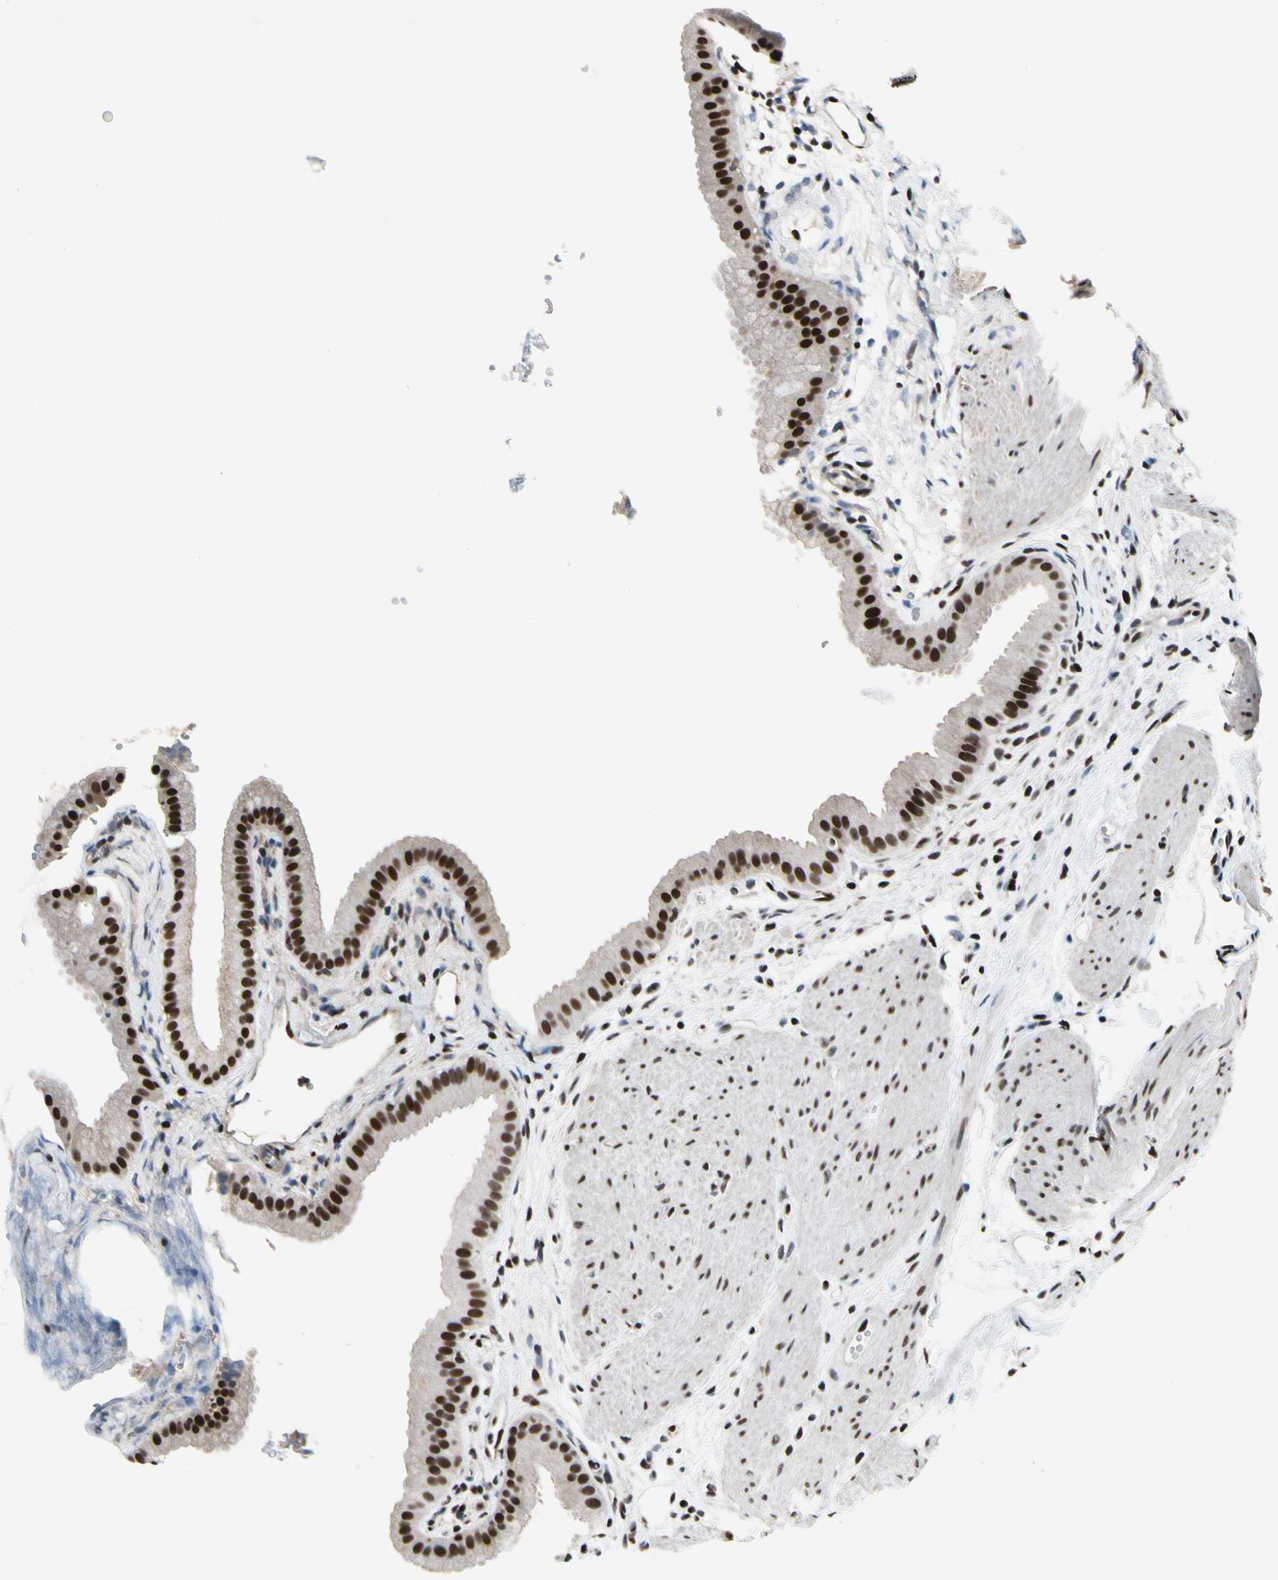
{"staining": {"intensity": "moderate", "quantity": ">75%", "location": "nuclear"}, "tissue": "gallbladder", "cell_type": "Glandular cells", "image_type": "normal", "snomed": [{"axis": "morphology", "description": "Normal tissue, NOS"}, {"axis": "topography", "description": "Gallbladder"}], "caption": "IHC (DAB (3,3'-diaminobenzidine)) staining of normal gallbladder reveals moderate nuclear protein staining in approximately >75% of glandular cells. (DAB (3,3'-diaminobenzidine) = brown stain, brightfield microscopy at high magnification).", "gene": "RECQL", "patient": {"sex": "female", "age": 64}}